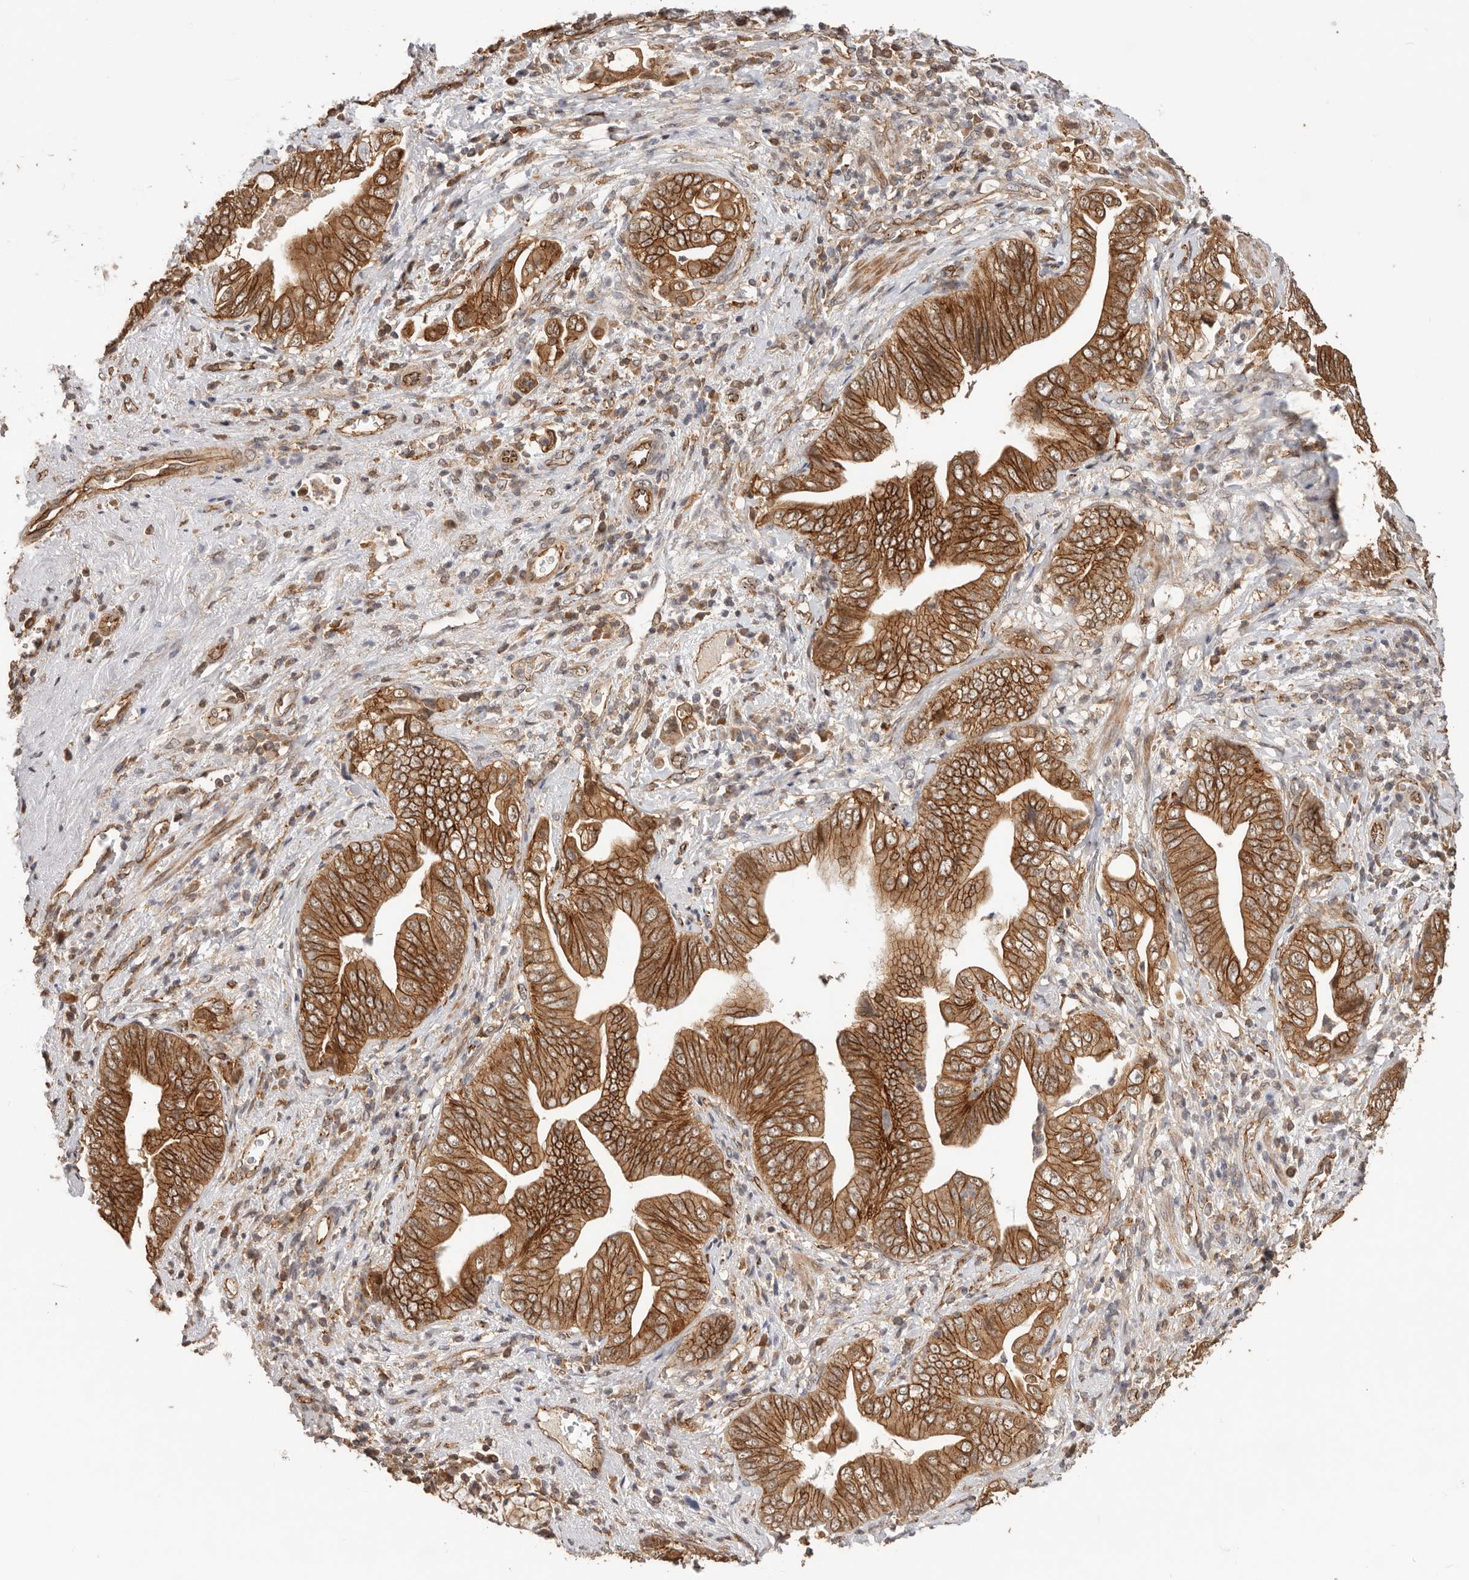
{"staining": {"intensity": "strong", "quantity": ">75%", "location": "cytoplasmic/membranous"}, "tissue": "pancreatic cancer", "cell_type": "Tumor cells", "image_type": "cancer", "snomed": [{"axis": "morphology", "description": "Adenocarcinoma, NOS"}, {"axis": "topography", "description": "Pancreas"}], "caption": "This histopathology image demonstrates pancreatic adenocarcinoma stained with IHC to label a protein in brown. The cytoplasmic/membranous of tumor cells show strong positivity for the protein. Nuclei are counter-stained blue.", "gene": "AFDN", "patient": {"sex": "male", "age": 75}}